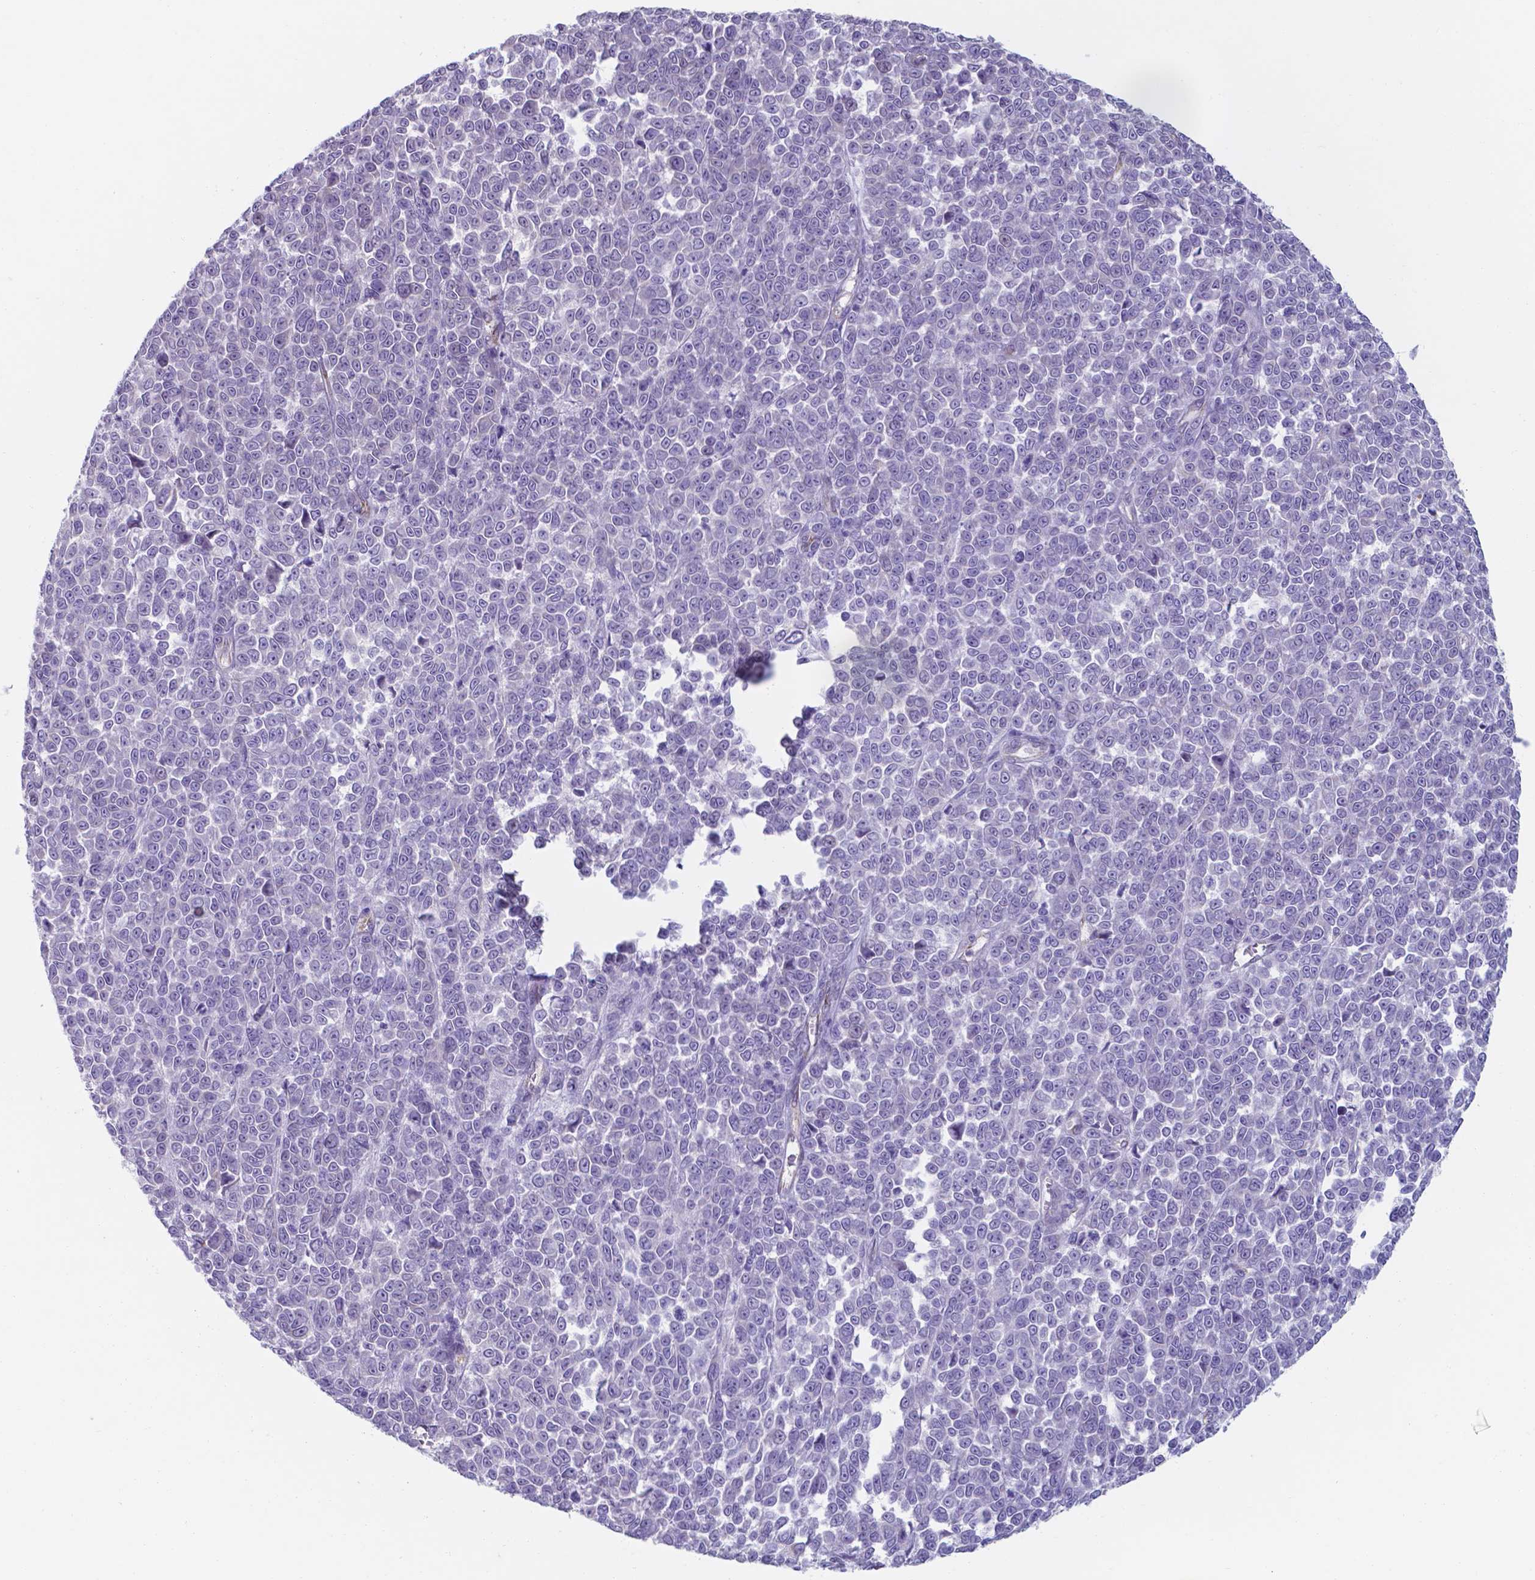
{"staining": {"intensity": "negative", "quantity": "none", "location": "none"}, "tissue": "melanoma", "cell_type": "Tumor cells", "image_type": "cancer", "snomed": [{"axis": "morphology", "description": "Malignant melanoma, NOS"}, {"axis": "topography", "description": "Skin"}], "caption": "Photomicrograph shows no protein staining in tumor cells of malignant melanoma tissue.", "gene": "UBE2J1", "patient": {"sex": "female", "age": 95}}